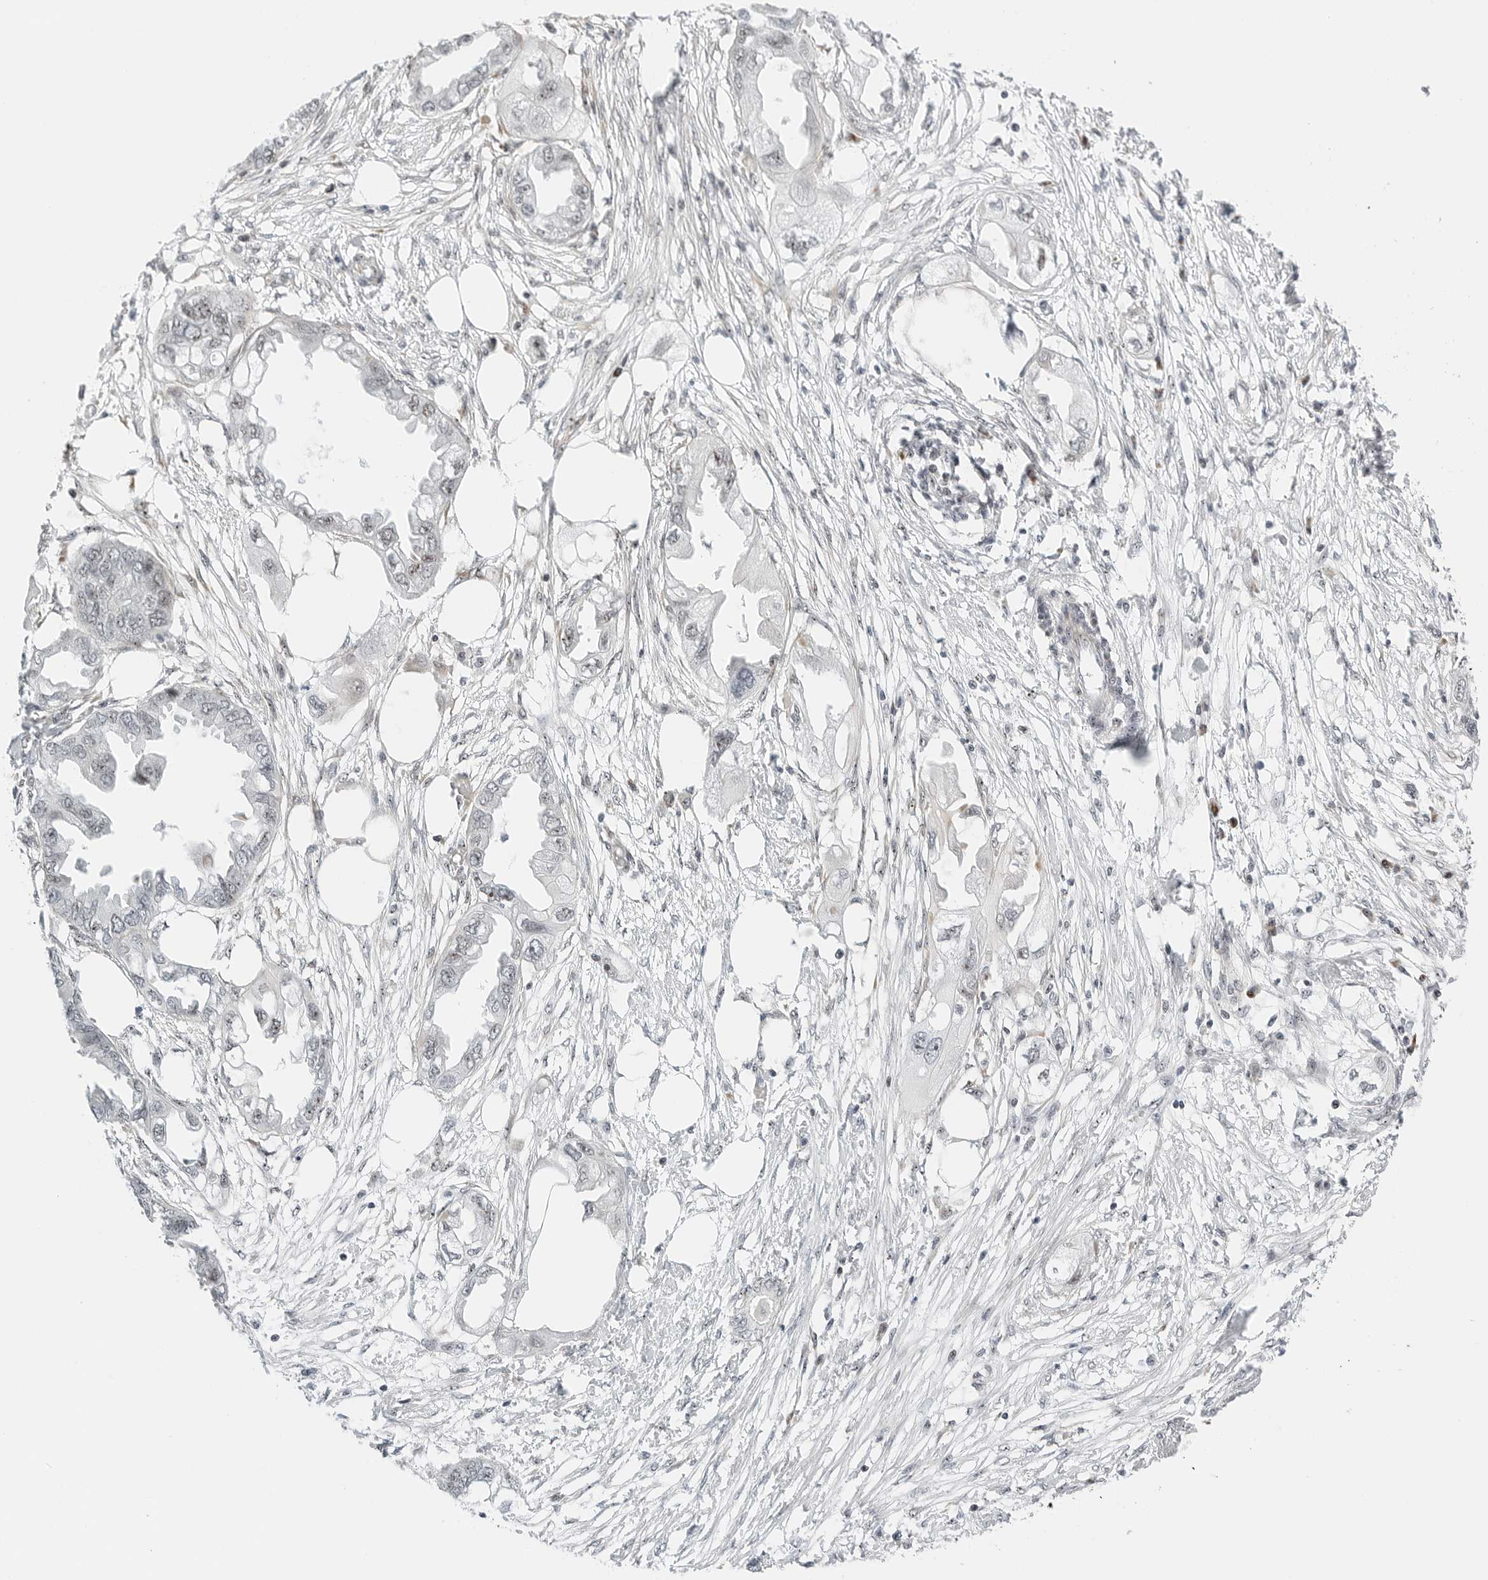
{"staining": {"intensity": "weak", "quantity": "<25%", "location": "cytoplasmic/membranous,nuclear"}, "tissue": "endometrial cancer", "cell_type": "Tumor cells", "image_type": "cancer", "snomed": [{"axis": "morphology", "description": "Adenocarcinoma, NOS"}, {"axis": "morphology", "description": "Adenocarcinoma, metastatic, NOS"}, {"axis": "topography", "description": "Adipose tissue"}, {"axis": "topography", "description": "Endometrium"}], "caption": "The IHC image has no significant staining in tumor cells of endometrial cancer tissue.", "gene": "RIMKLA", "patient": {"sex": "female", "age": 67}}